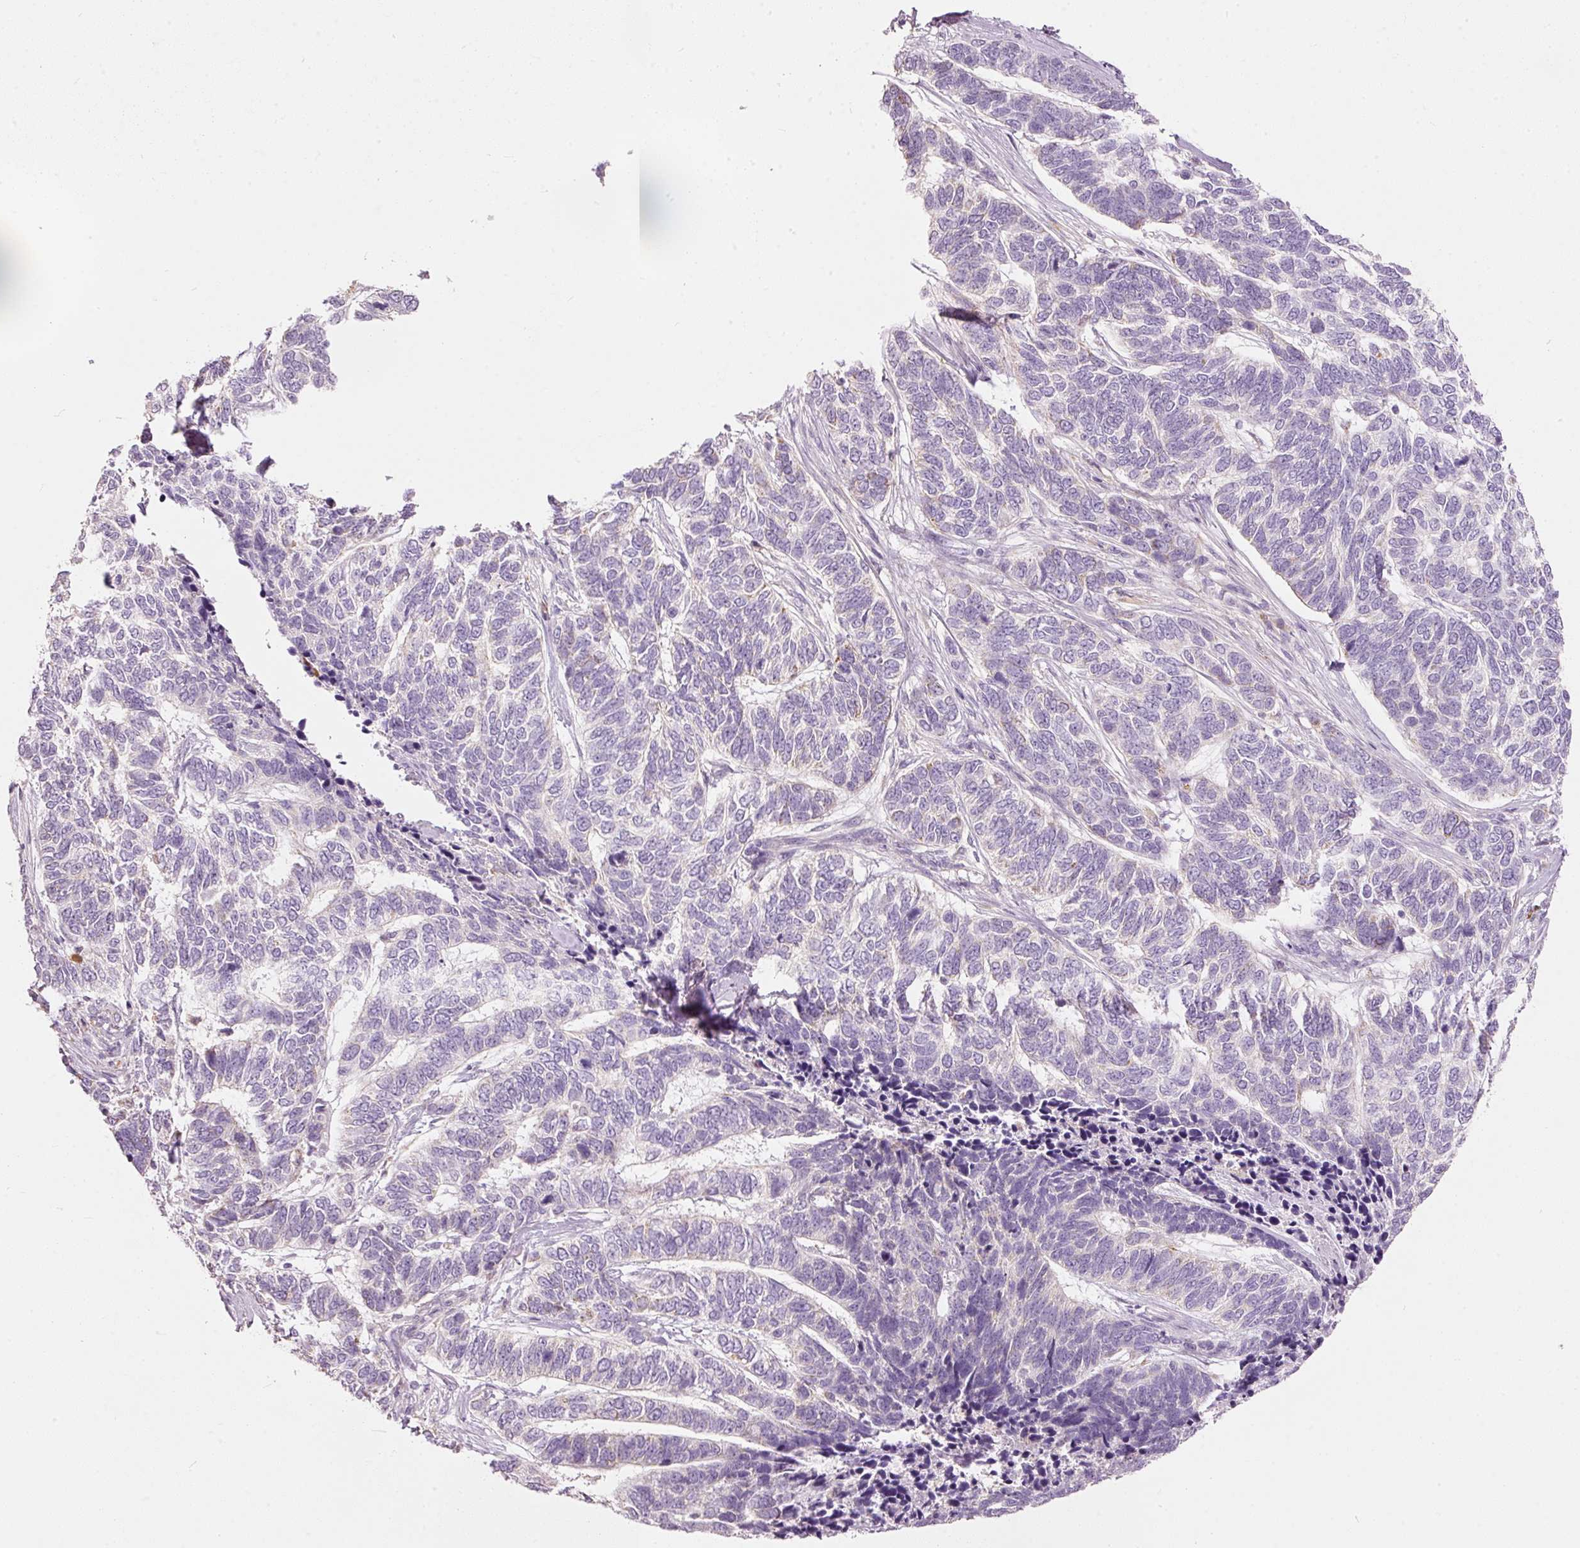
{"staining": {"intensity": "negative", "quantity": "none", "location": "none"}, "tissue": "skin cancer", "cell_type": "Tumor cells", "image_type": "cancer", "snomed": [{"axis": "morphology", "description": "Basal cell carcinoma"}, {"axis": "topography", "description": "Skin"}], "caption": "Tumor cells show no significant protein expression in basal cell carcinoma (skin). (Stains: DAB (3,3'-diaminobenzidine) IHC with hematoxylin counter stain, Microscopy: brightfield microscopy at high magnification).", "gene": "MTHFD2", "patient": {"sex": "female", "age": 65}}